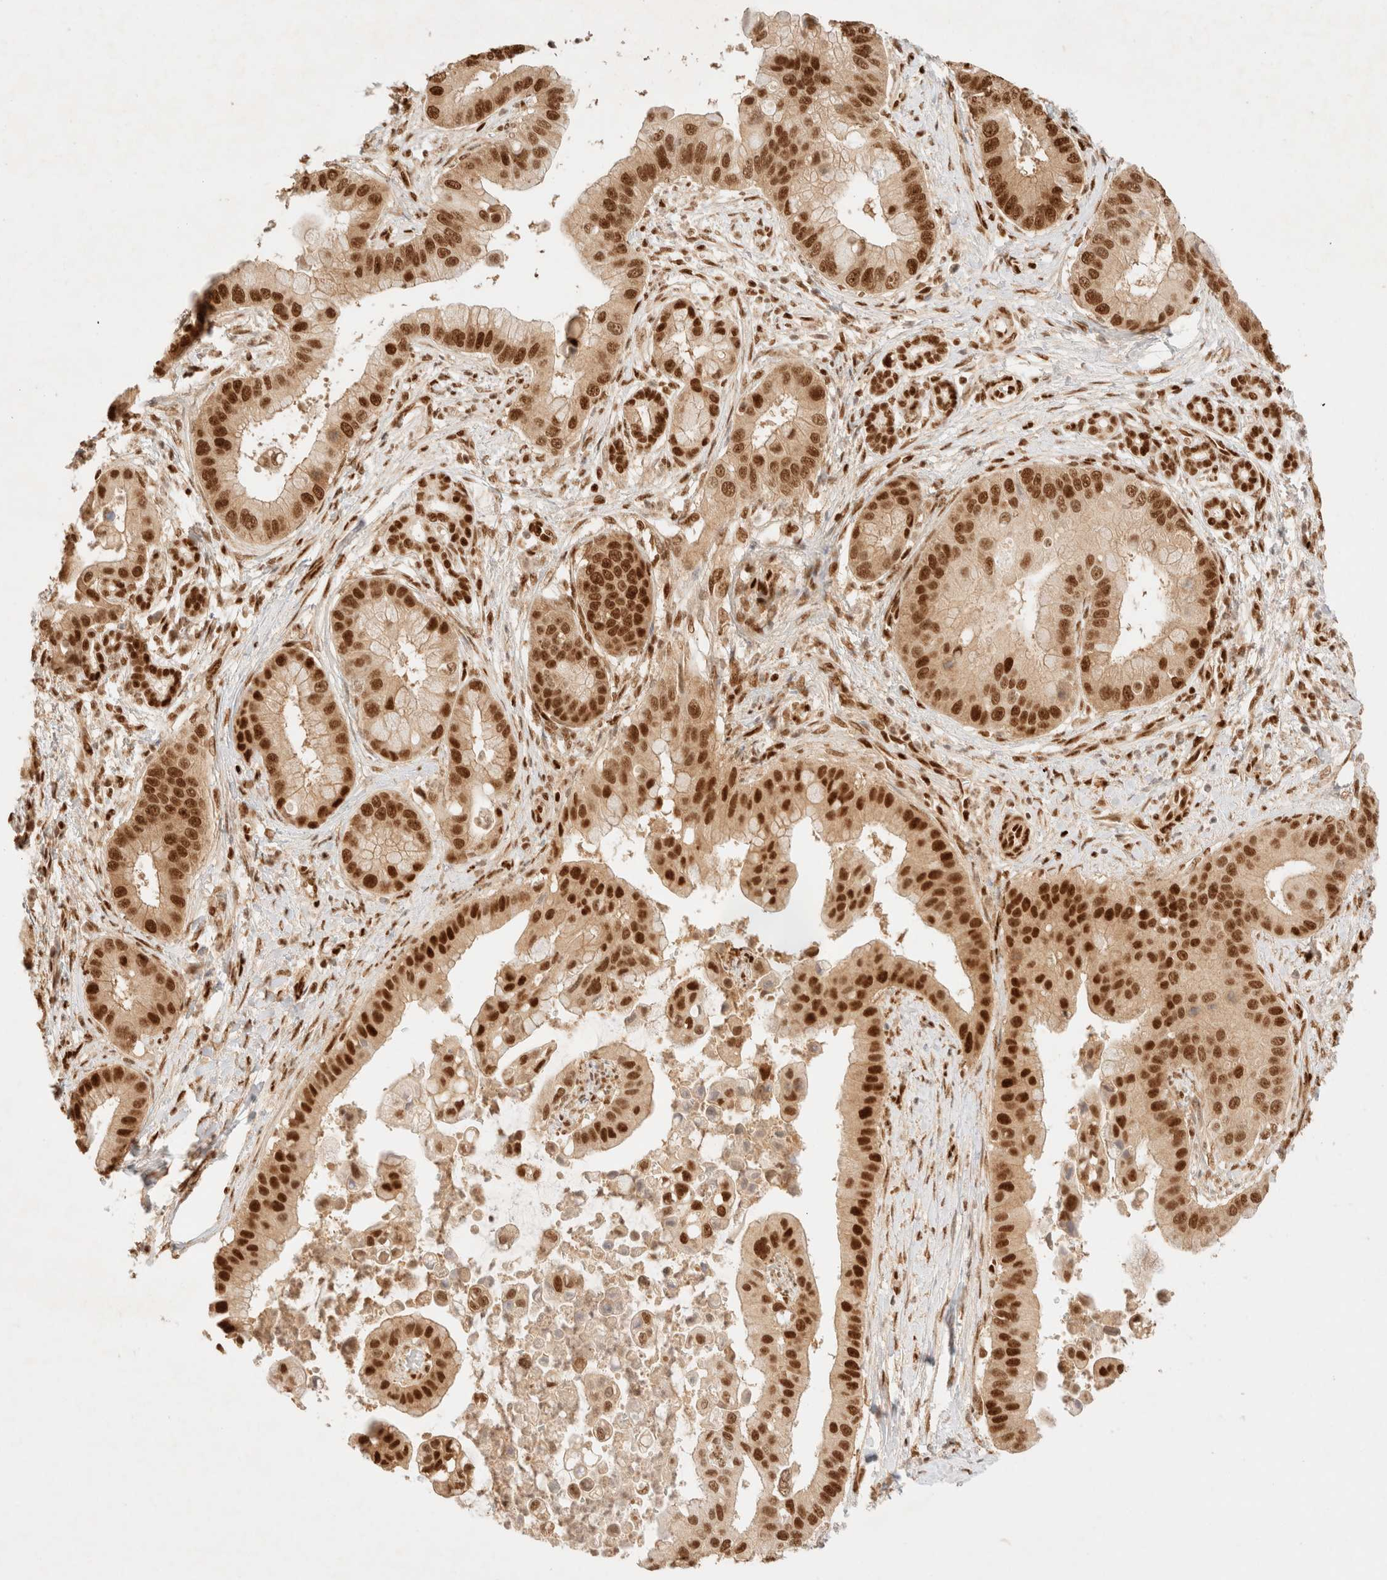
{"staining": {"intensity": "strong", "quantity": ">75%", "location": "nuclear"}, "tissue": "liver cancer", "cell_type": "Tumor cells", "image_type": "cancer", "snomed": [{"axis": "morphology", "description": "Cholangiocarcinoma"}, {"axis": "topography", "description": "Liver"}], "caption": "A brown stain labels strong nuclear positivity of a protein in human cholangiocarcinoma (liver) tumor cells.", "gene": "ZNF768", "patient": {"sex": "female", "age": 54}}